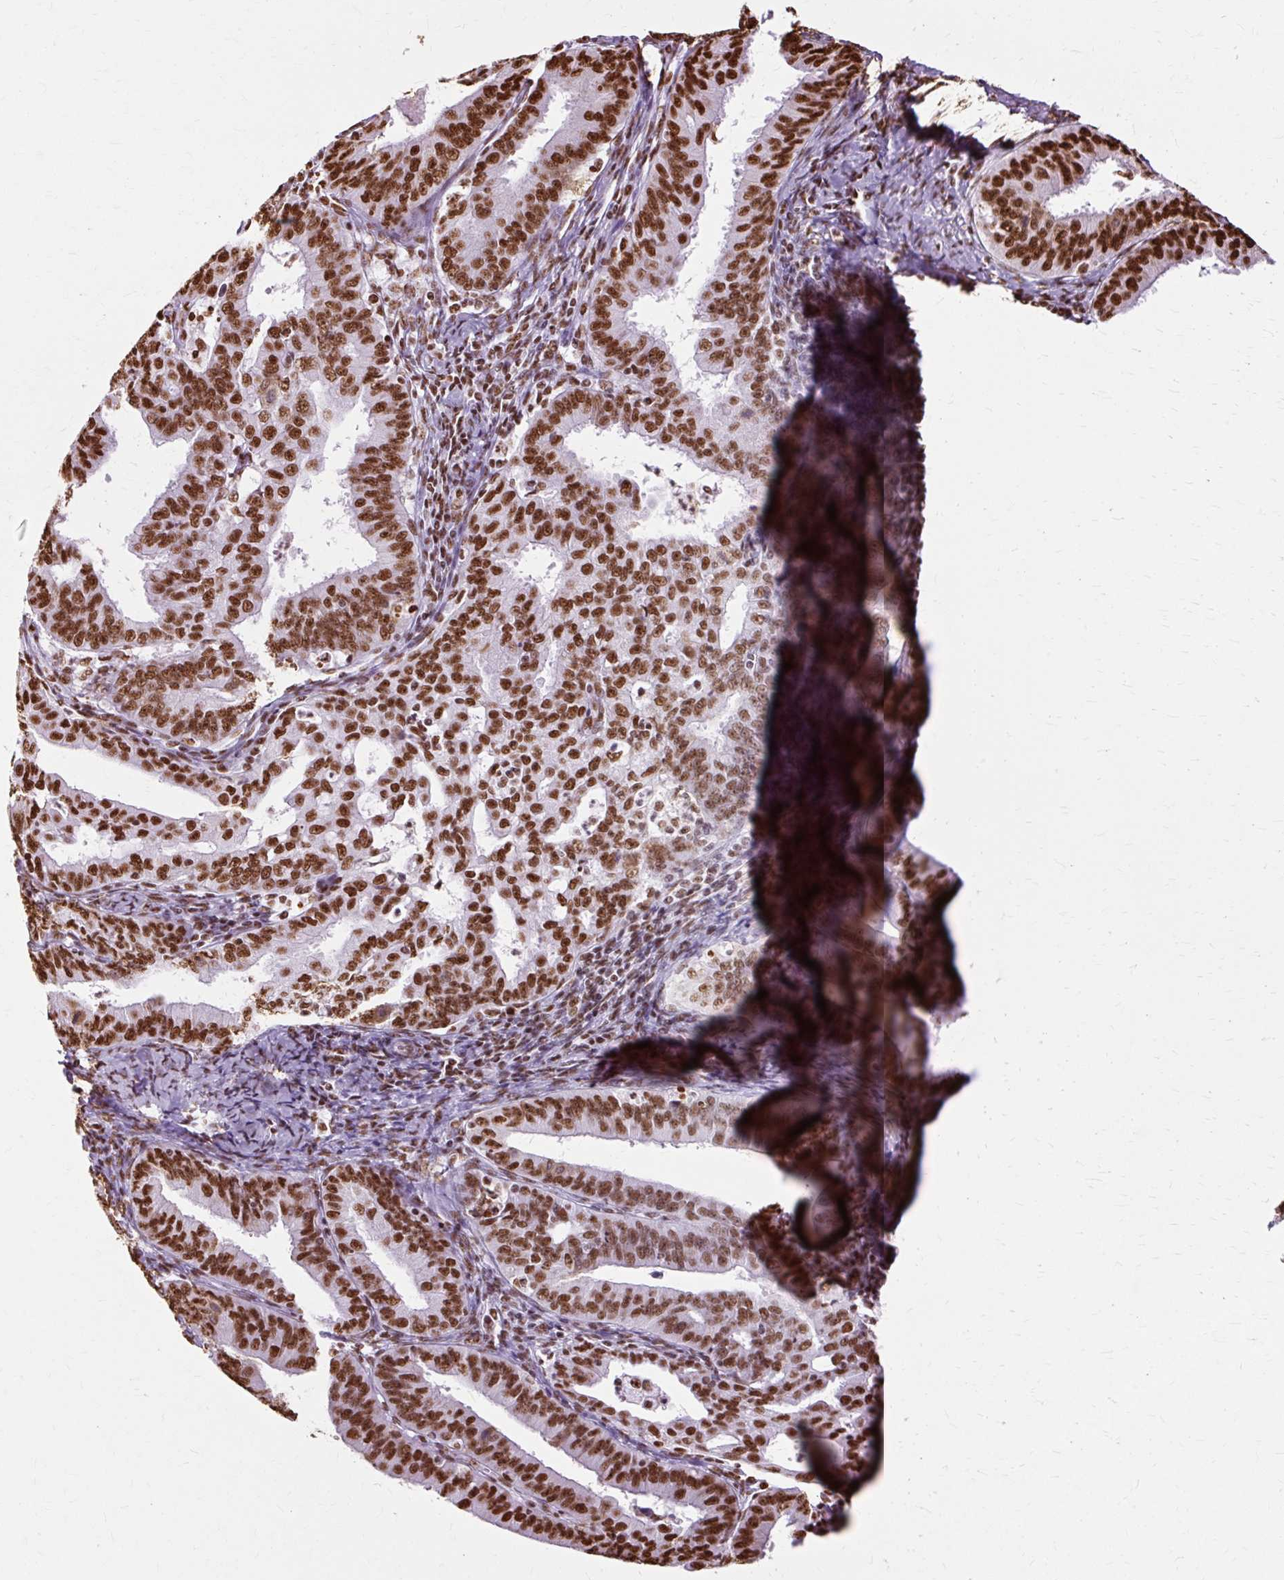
{"staining": {"intensity": "strong", "quantity": ">75%", "location": "nuclear"}, "tissue": "endometrial cancer", "cell_type": "Tumor cells", "image_type": "cancer", "snomed": [{"axis": "morphology", "description": "Adenocarcinoma, NOS"}, {"axis": "topography", "description": "Endometrium"}], "caption": "Strong nuclear expression for a protein is identified in approximately >75% of tumor cells of endometrial cancer (adenocarcinoma) using IHC.", "gene": "XRCC6", "patient": {"sex": "female", "age": 73}}